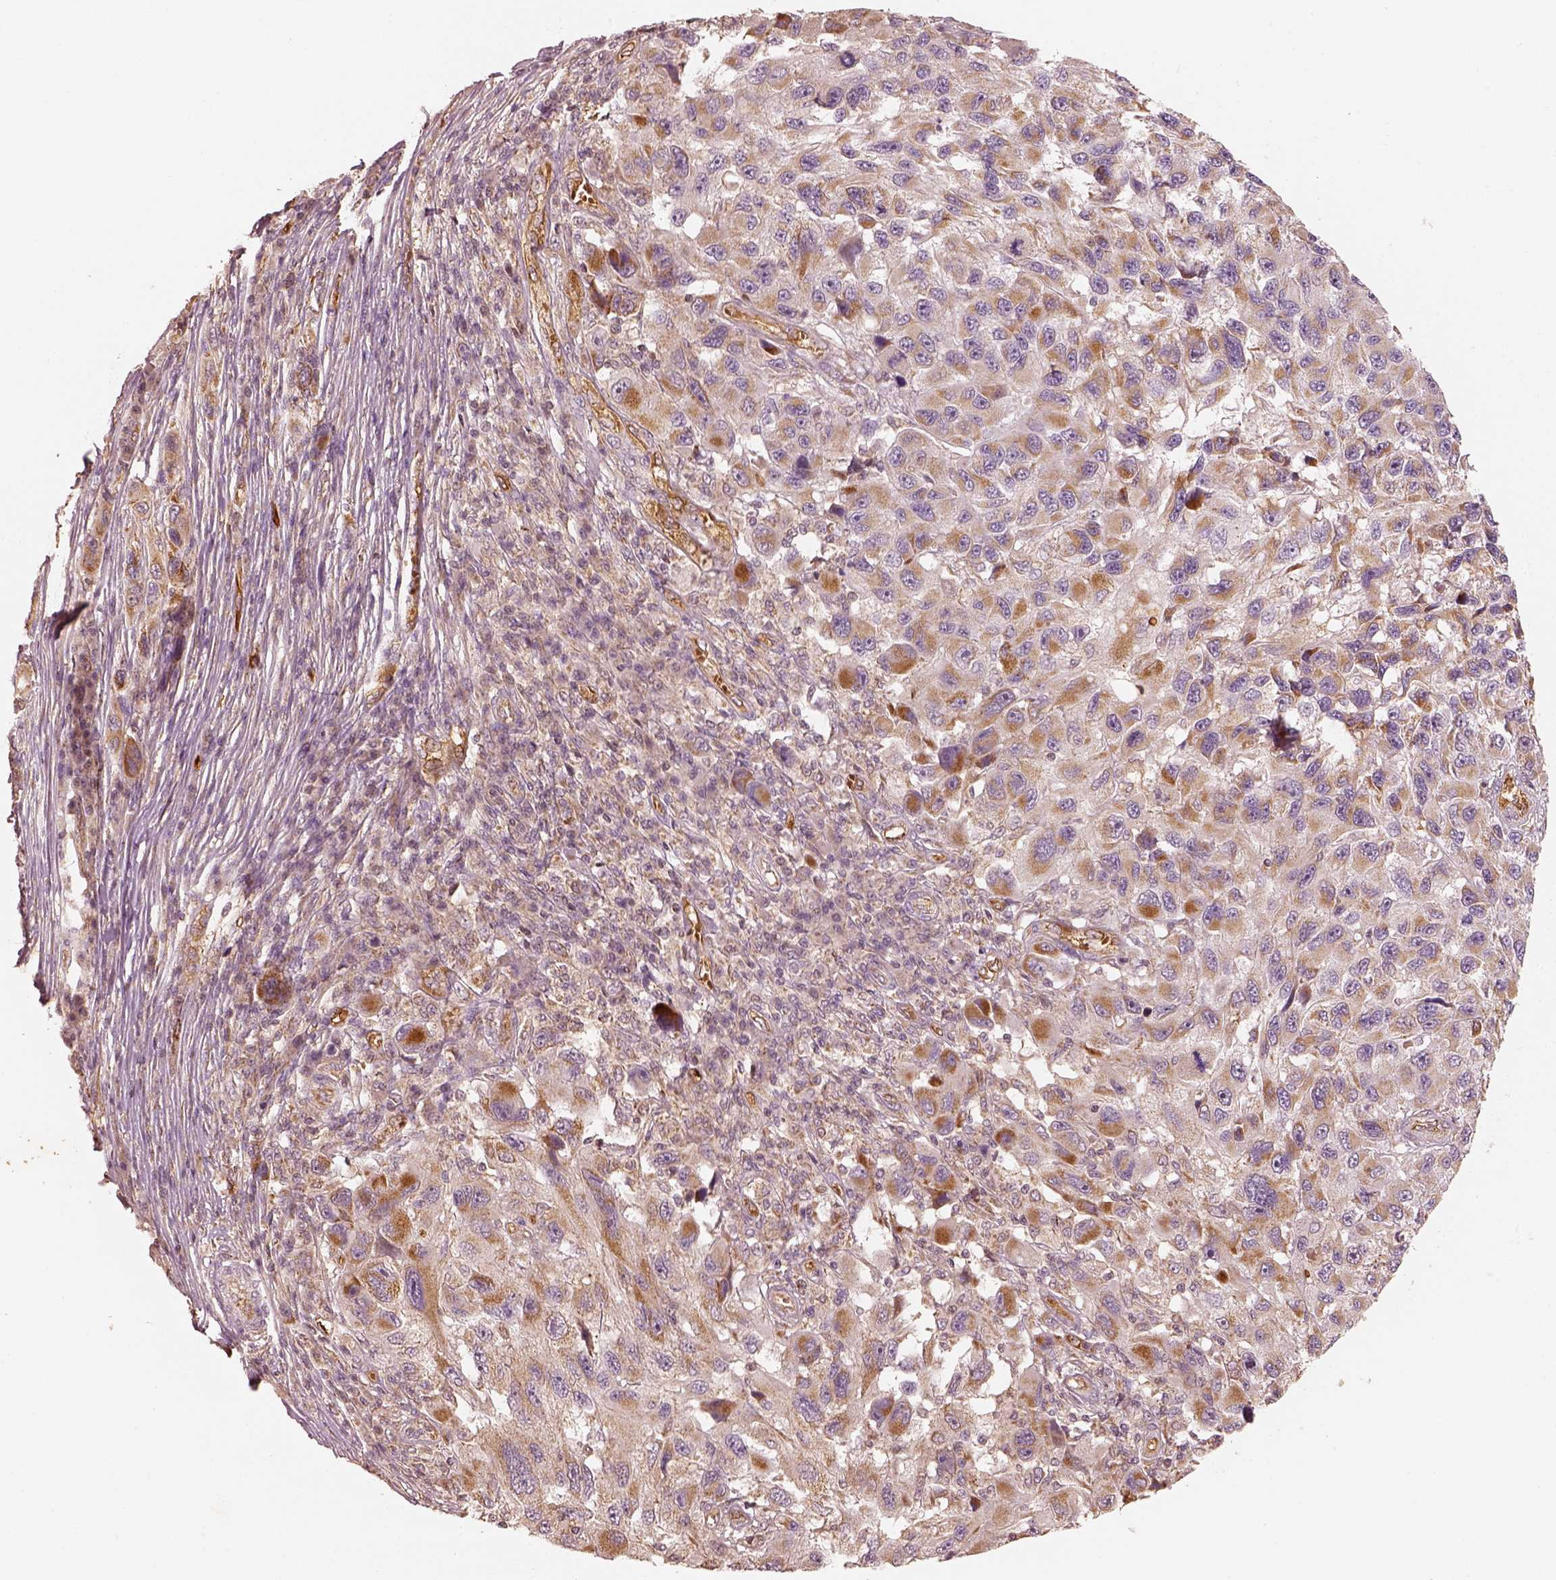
{"staining": {"intensity": "moderate", "quantity": ">75%", "location": "cytoplasmic/membranous"}, "tissue": "melanoma", "cell_type": "Tumor cells", "image_type": "cancer", "snomed": [{"axis": "morphology", "description": "Malignant melanoma, NOS"}, {"axis": "topography", "description": "Skin"}], "caption": "A brown stain shows moderate cytoplasmic/membranous expression of a protein in melanoma tumor cells.", "gene": "FSCN1", "patient": {"sex": "male", "age": 53}}